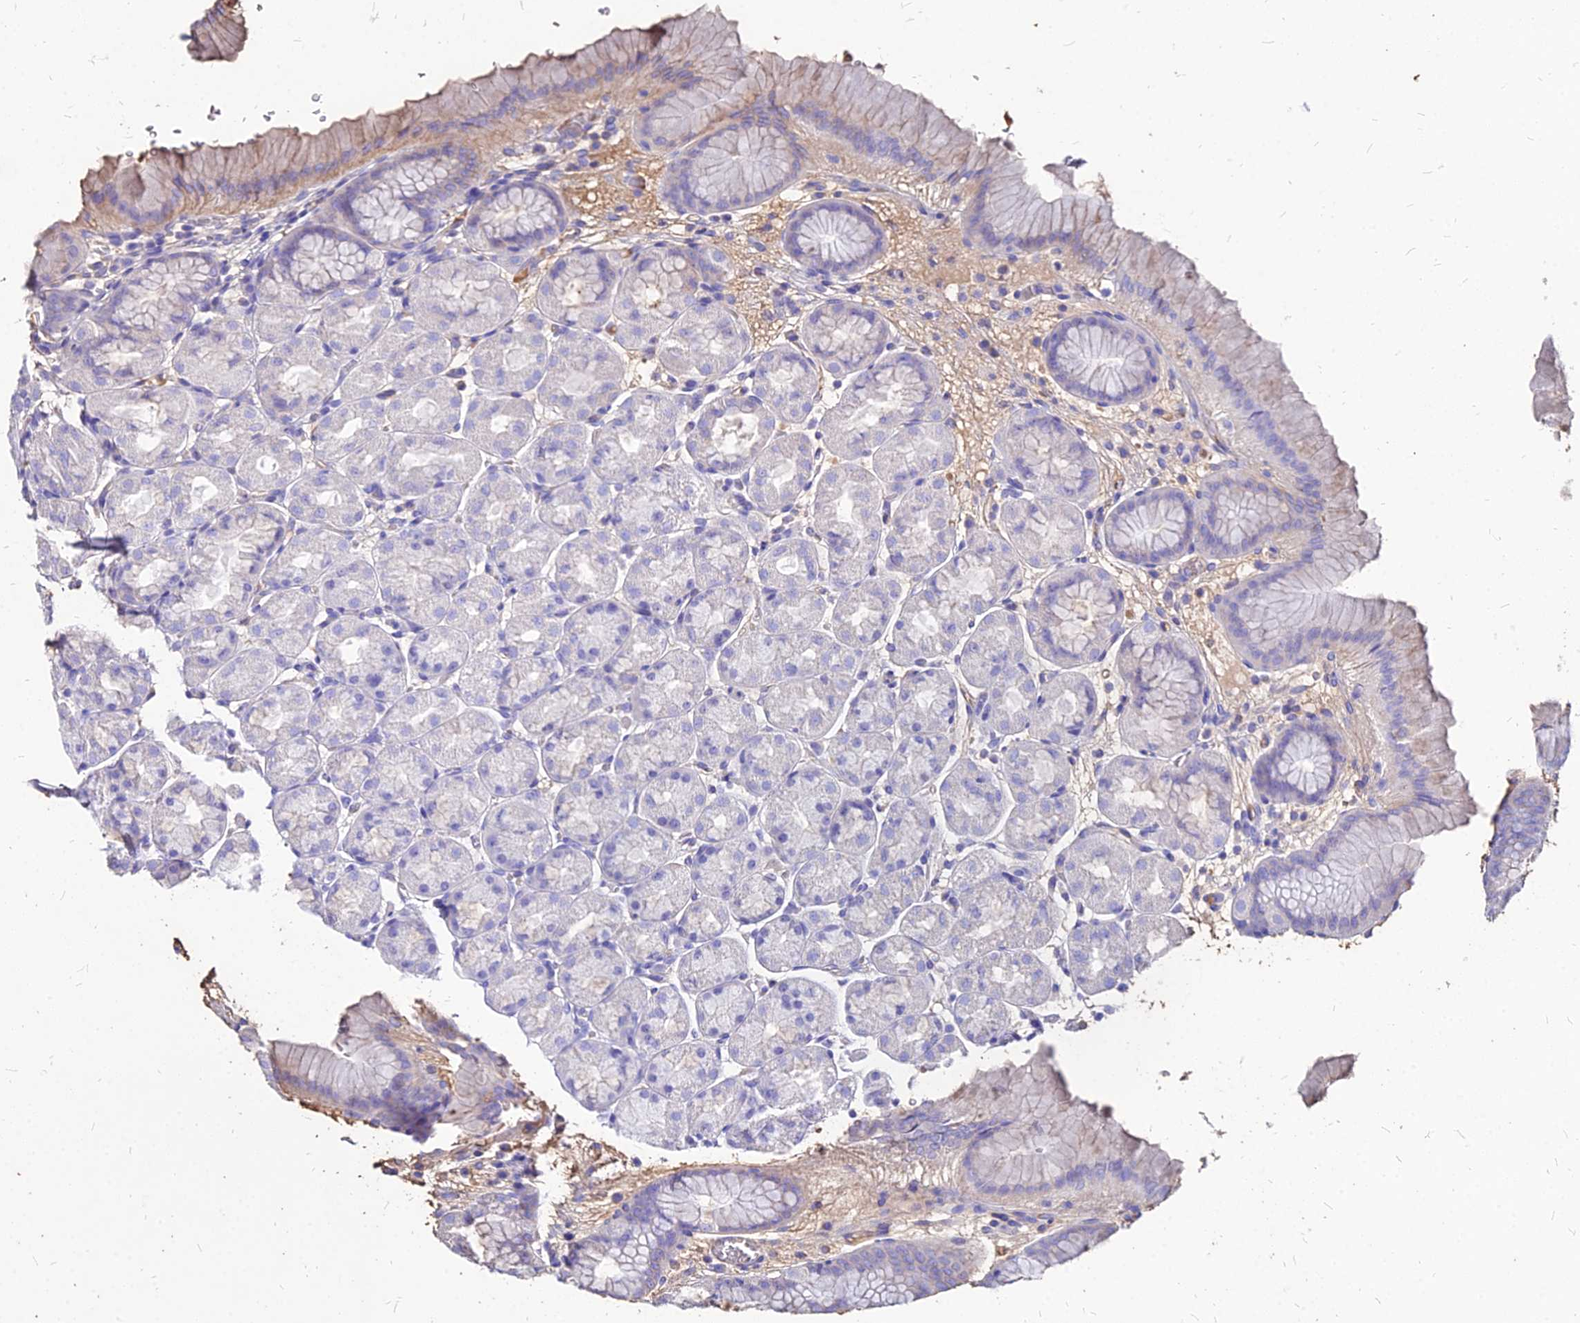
{"staining": {"intensity": "weak", "quantity": "<25%", "location": "cytoplasmic/membranous"}, "tissue": "stomach", "cell_type": "Glandular cells", "image_type": "normal", "snomed": [{"axis": "morphology", "description": "Normal tissue, NOS"}, {"axis": "topography", "description": "Stomach"}], "caption": "IHC of normal human stomach shows no staining in glandular cells. (DAB (3,3'-diaminobenzidine) immunohistochemistry, high magnification).", "gene": "NME5", "patient": {"sex": "male", "age": 42}}